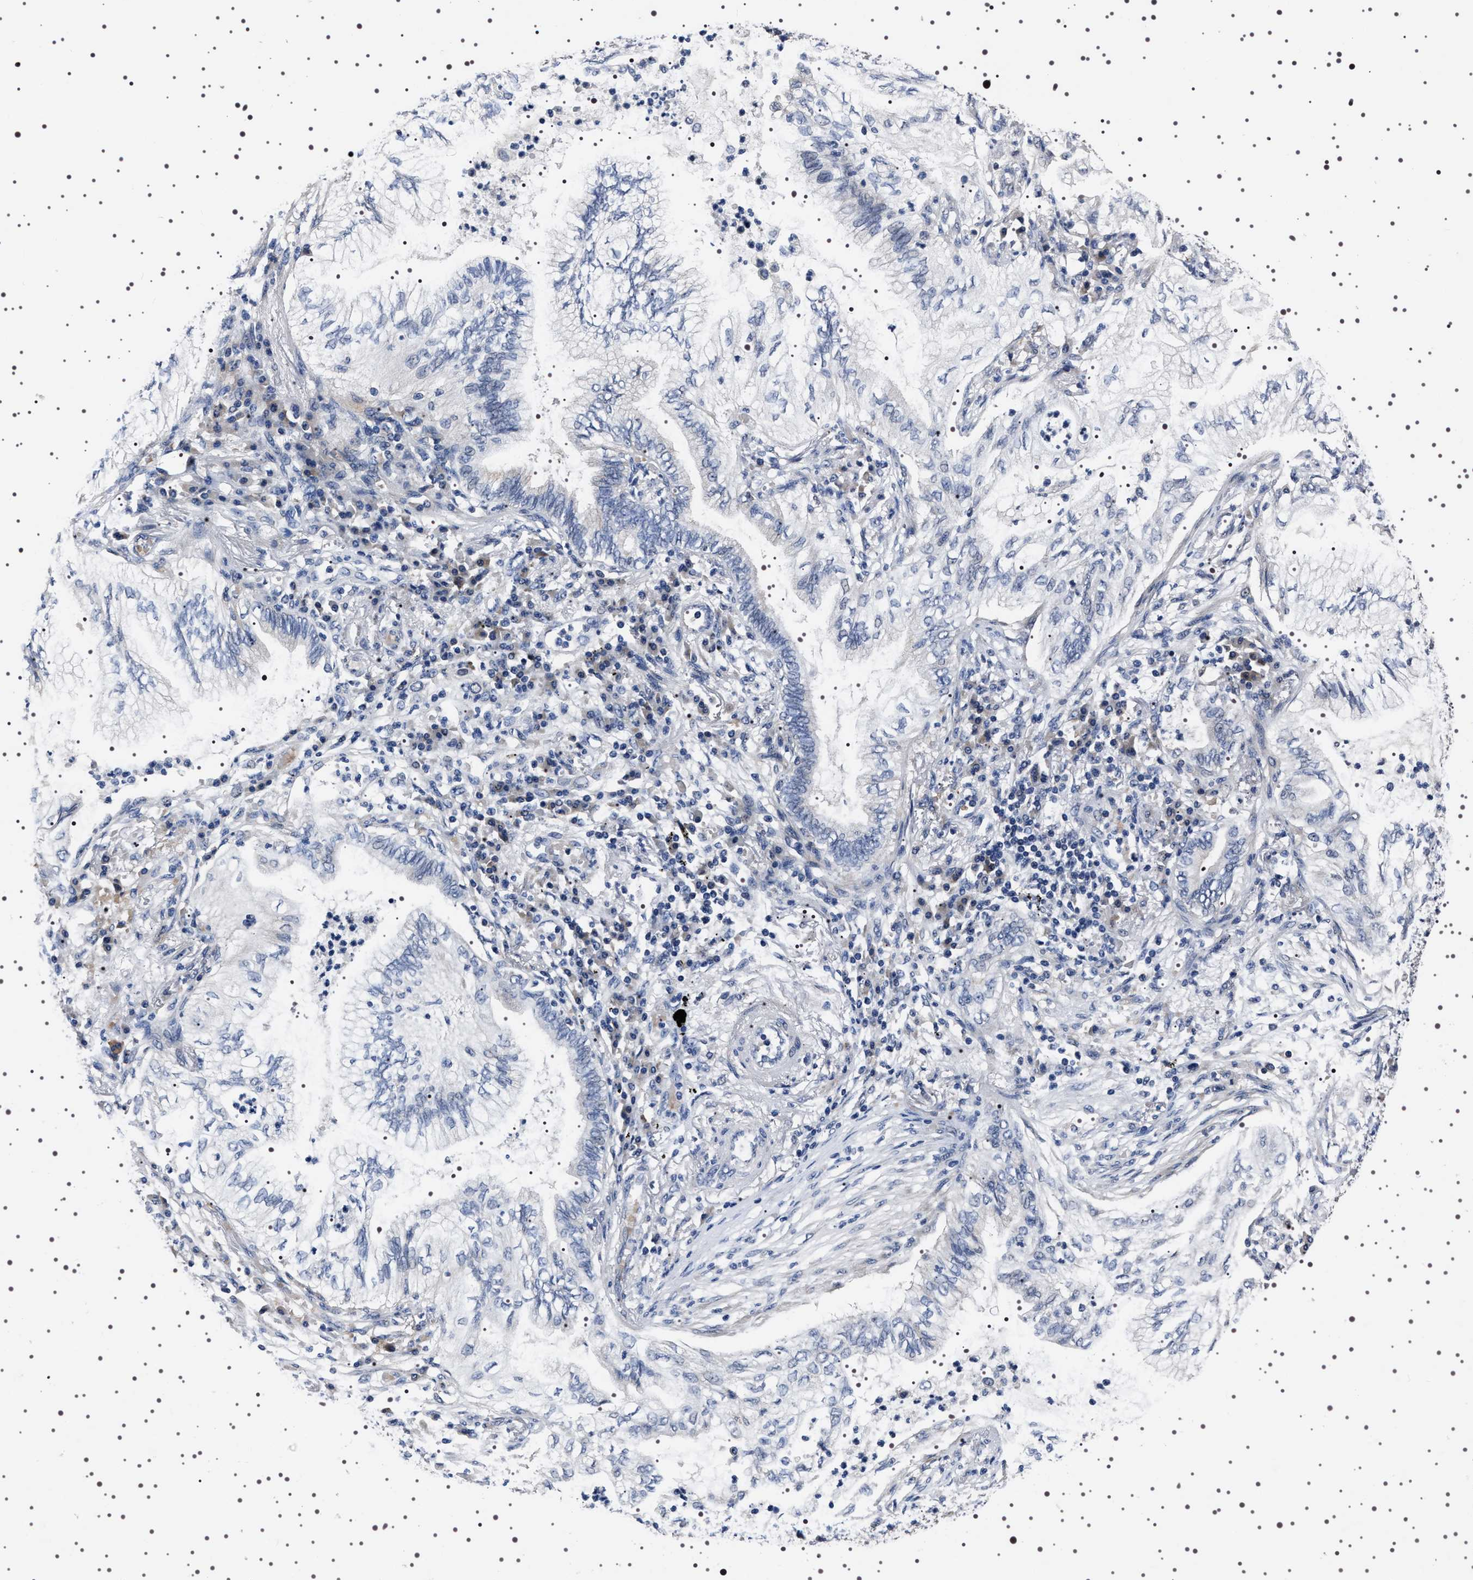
{"staining": {"intensity": "negative", "quantity": "none", "location": "none"}, "tissue": "lung cancer", "cell_type": "Tumor cells", "image_type": "cancer", "snomed": [{"axis": "morphology", "description": "Normal tissue, NOS"}, {"axis": "morphology", "description": "Adenocarcinoma, NOS"}, {"axis": "topography", "description": "Bronchus"}, {"axis": "topography", "description": "Lung"}], "caption": "An immunohistochemistry image of adenocarcinoma (lung) is shown. There is no staining in tumor cells of adenocarcinoma (lung). (Stains: DAB immunohistochemistry with hematoxylin counter stain, Microscopy: brightfield microscopy at high magnification).", "gene": "TARBP1", "patient": {"sex": "female", "age": 70}}